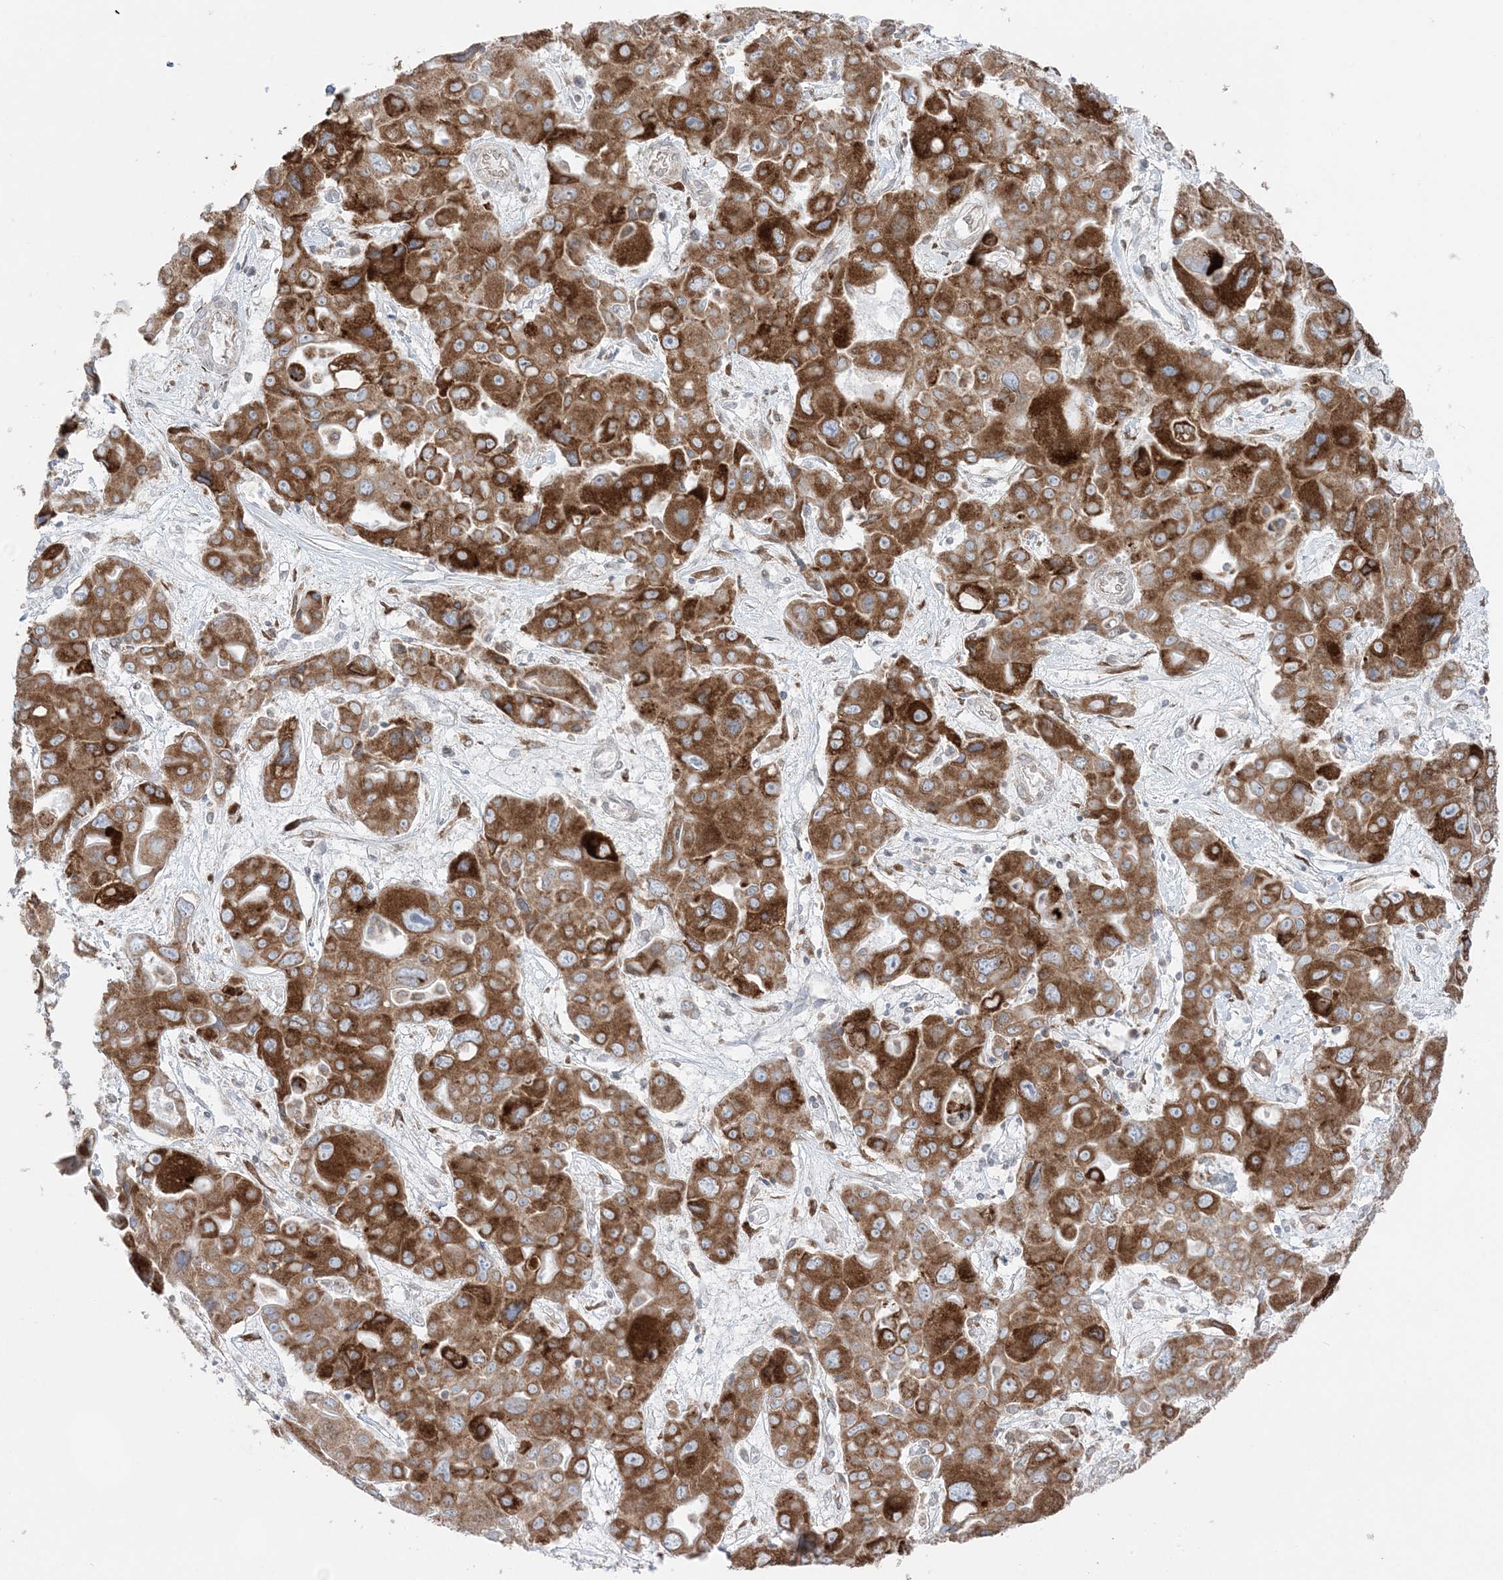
{"staining": {"intensity": "strong", "quantity": ">75%", "location": "cytoplasmic/membranous"}, "tissue": "liver cancer", "cell_type": "Tumor cells", "image_type": "cancer", "snomed": [{"axis": "morphology", "description": "Cholangiocarcinoma"}, {"axis": "topography", "description": "Liver"}], "caption": "Protein expression analysis of human liver cancer reveals strong cytoplasmic/membranous expression in about >75% of tumor cells.", "gene": "TMED10", "patient": {"sex": "male", "age": 67}}